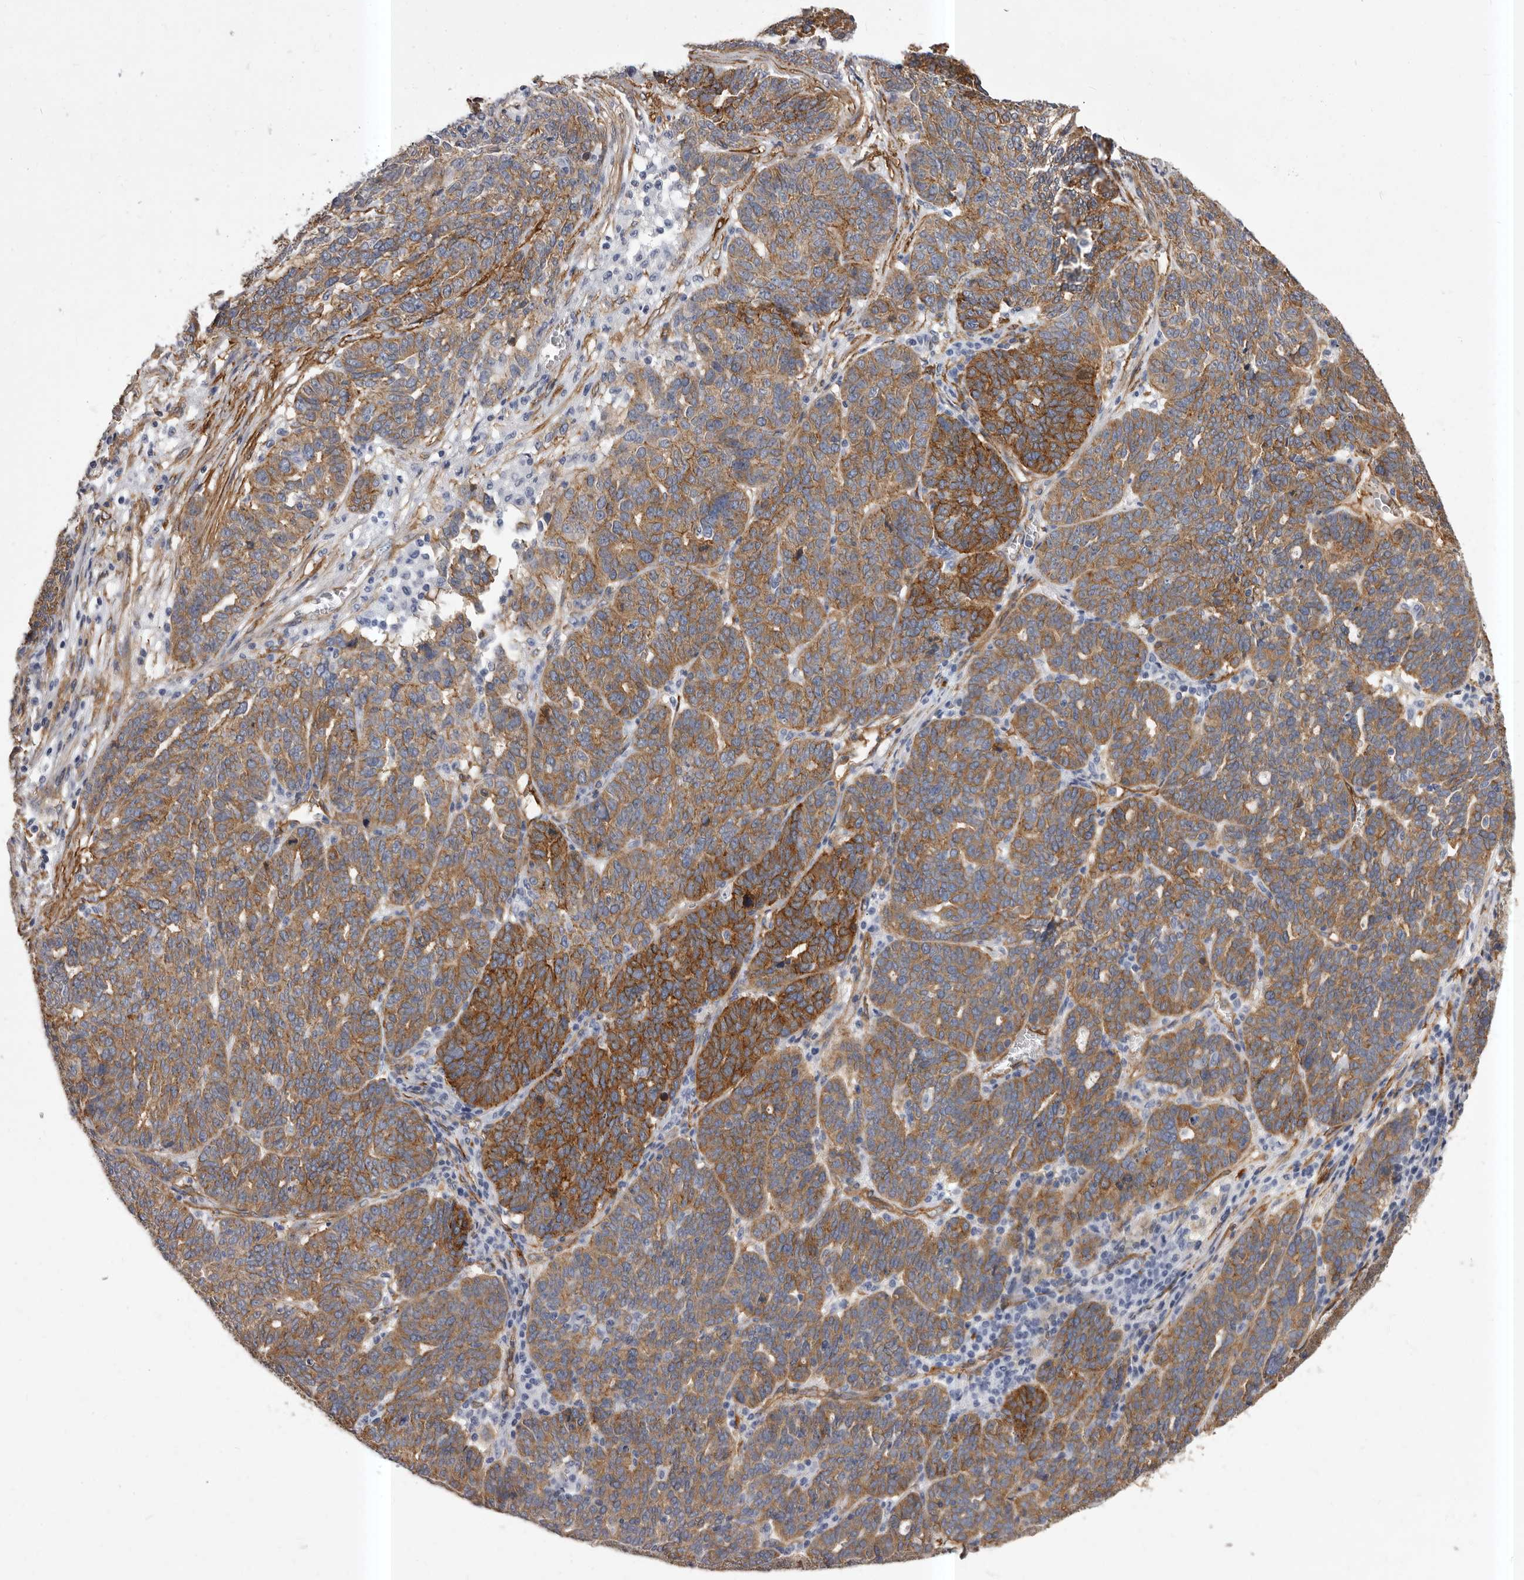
{"staining": {"intensity": "moderate", "quantity": ">75%", "location": "cytoplasmic/membranous"}, "tissue": "ovarian cancer", "cell_type": "Tumor cells", "image_type": "cancer", "snomed": [{"axis": "morphology", "description": "Cystadenocarcinoma, serous, NOS"}, {"axis": "topography", "description": "Ovary"}], "caption": "Human ovarian cancer (serous cystadenocarcinoma) stained with a protein marker displays moderate staining in tumor cells.", "gene": "ENAH", "patient": {"sex": "female", "age": 59}}